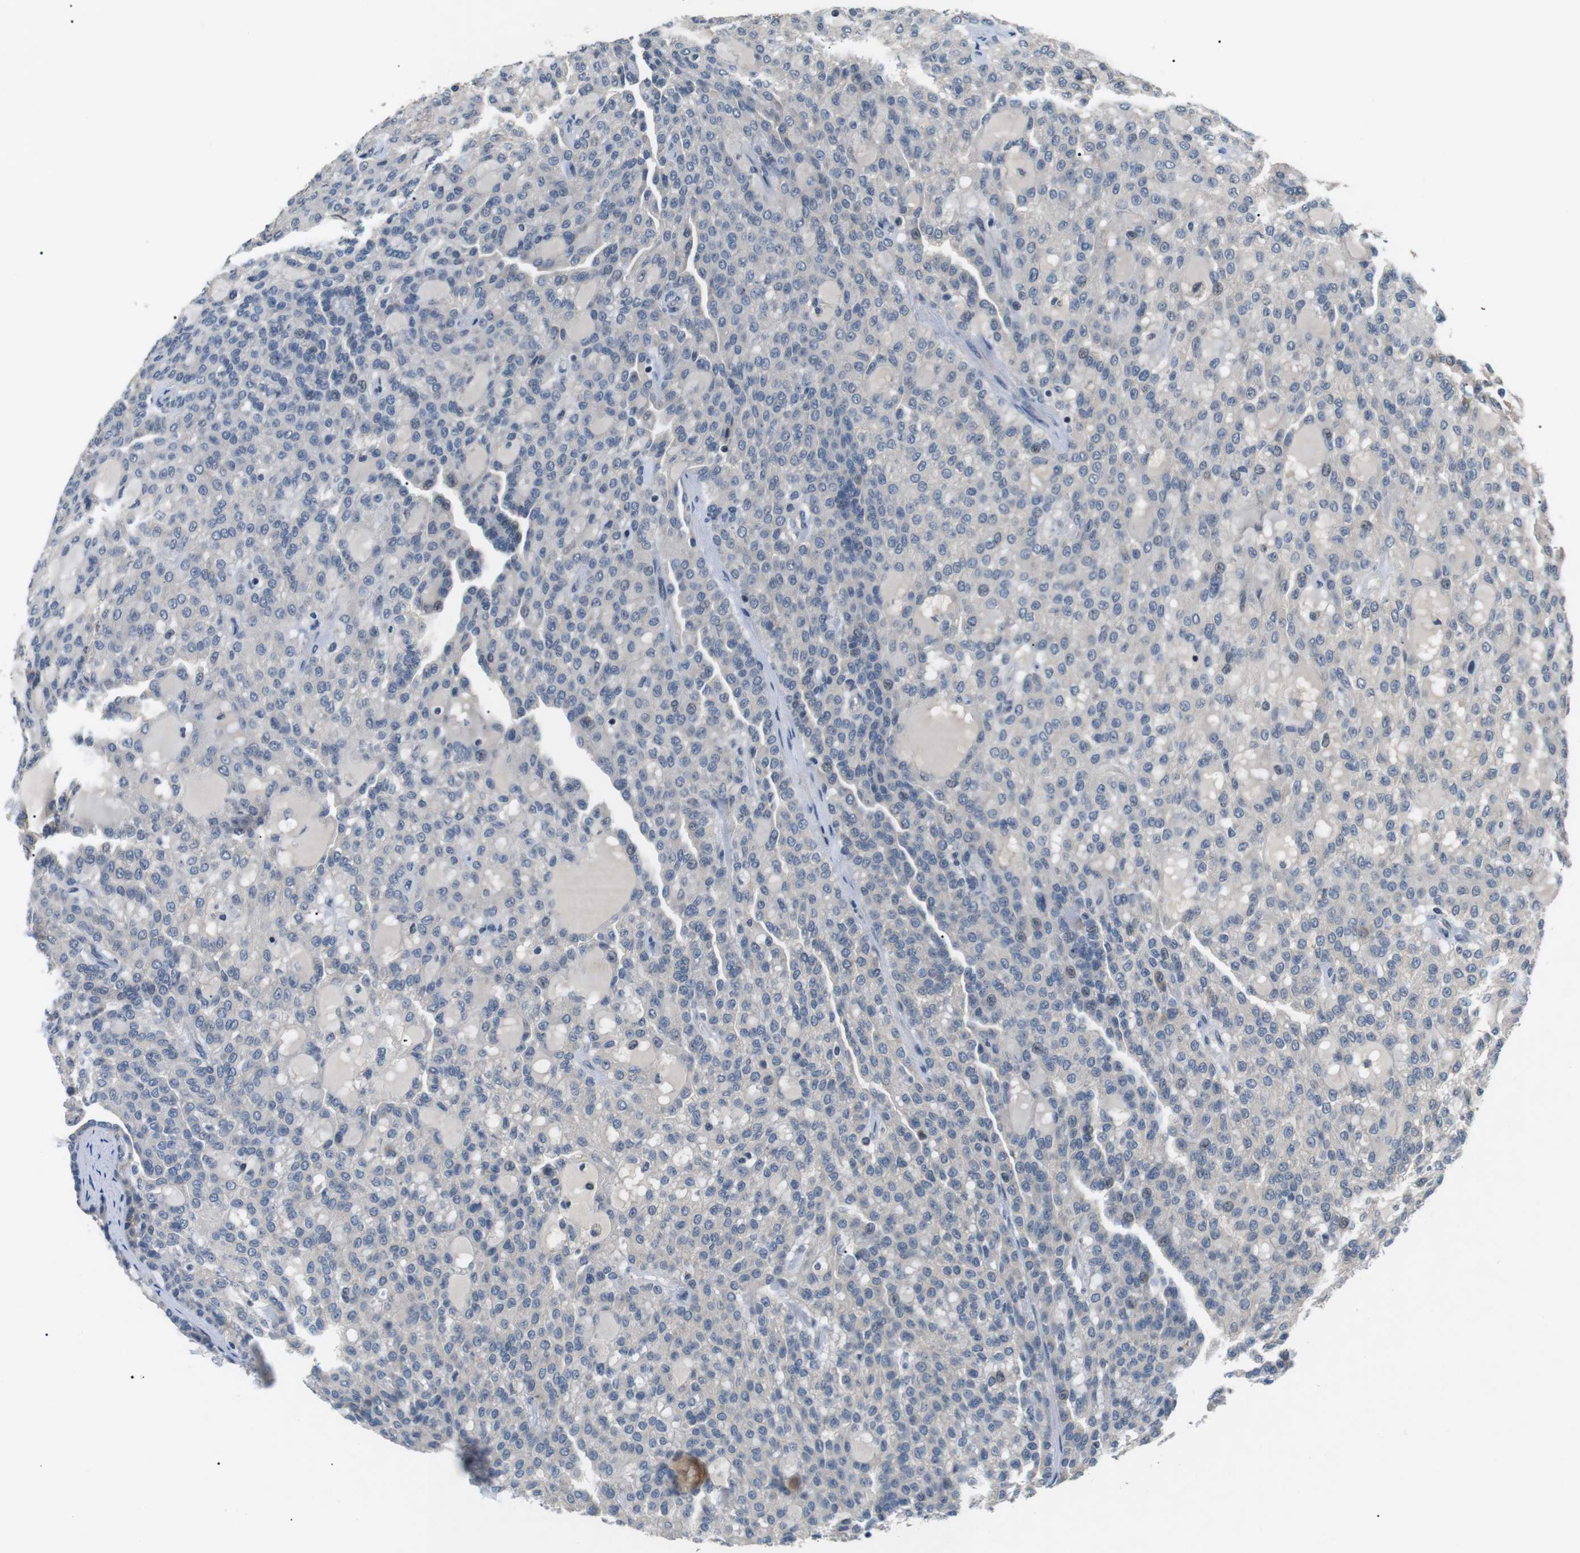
{"staining": {"intensity": "negative", "quantity": "none", "location": "none"}, "tissue": "renal cancer", "cell_type": "Tumor cells", "image_type": "cancer", "snomed": [{"axis": "morphology", "description": "Adenocarcinoma, NOS"}, {"axis": "topography", "description": "Kidney"}], "caption": "High power microscopy micrograph of an IHC micrograph of renal adenocarcinoma, revealing no significant positivity in tumor cells.", "gene": "HSPA13", "patient": {"sex": "male", "age": 63}}